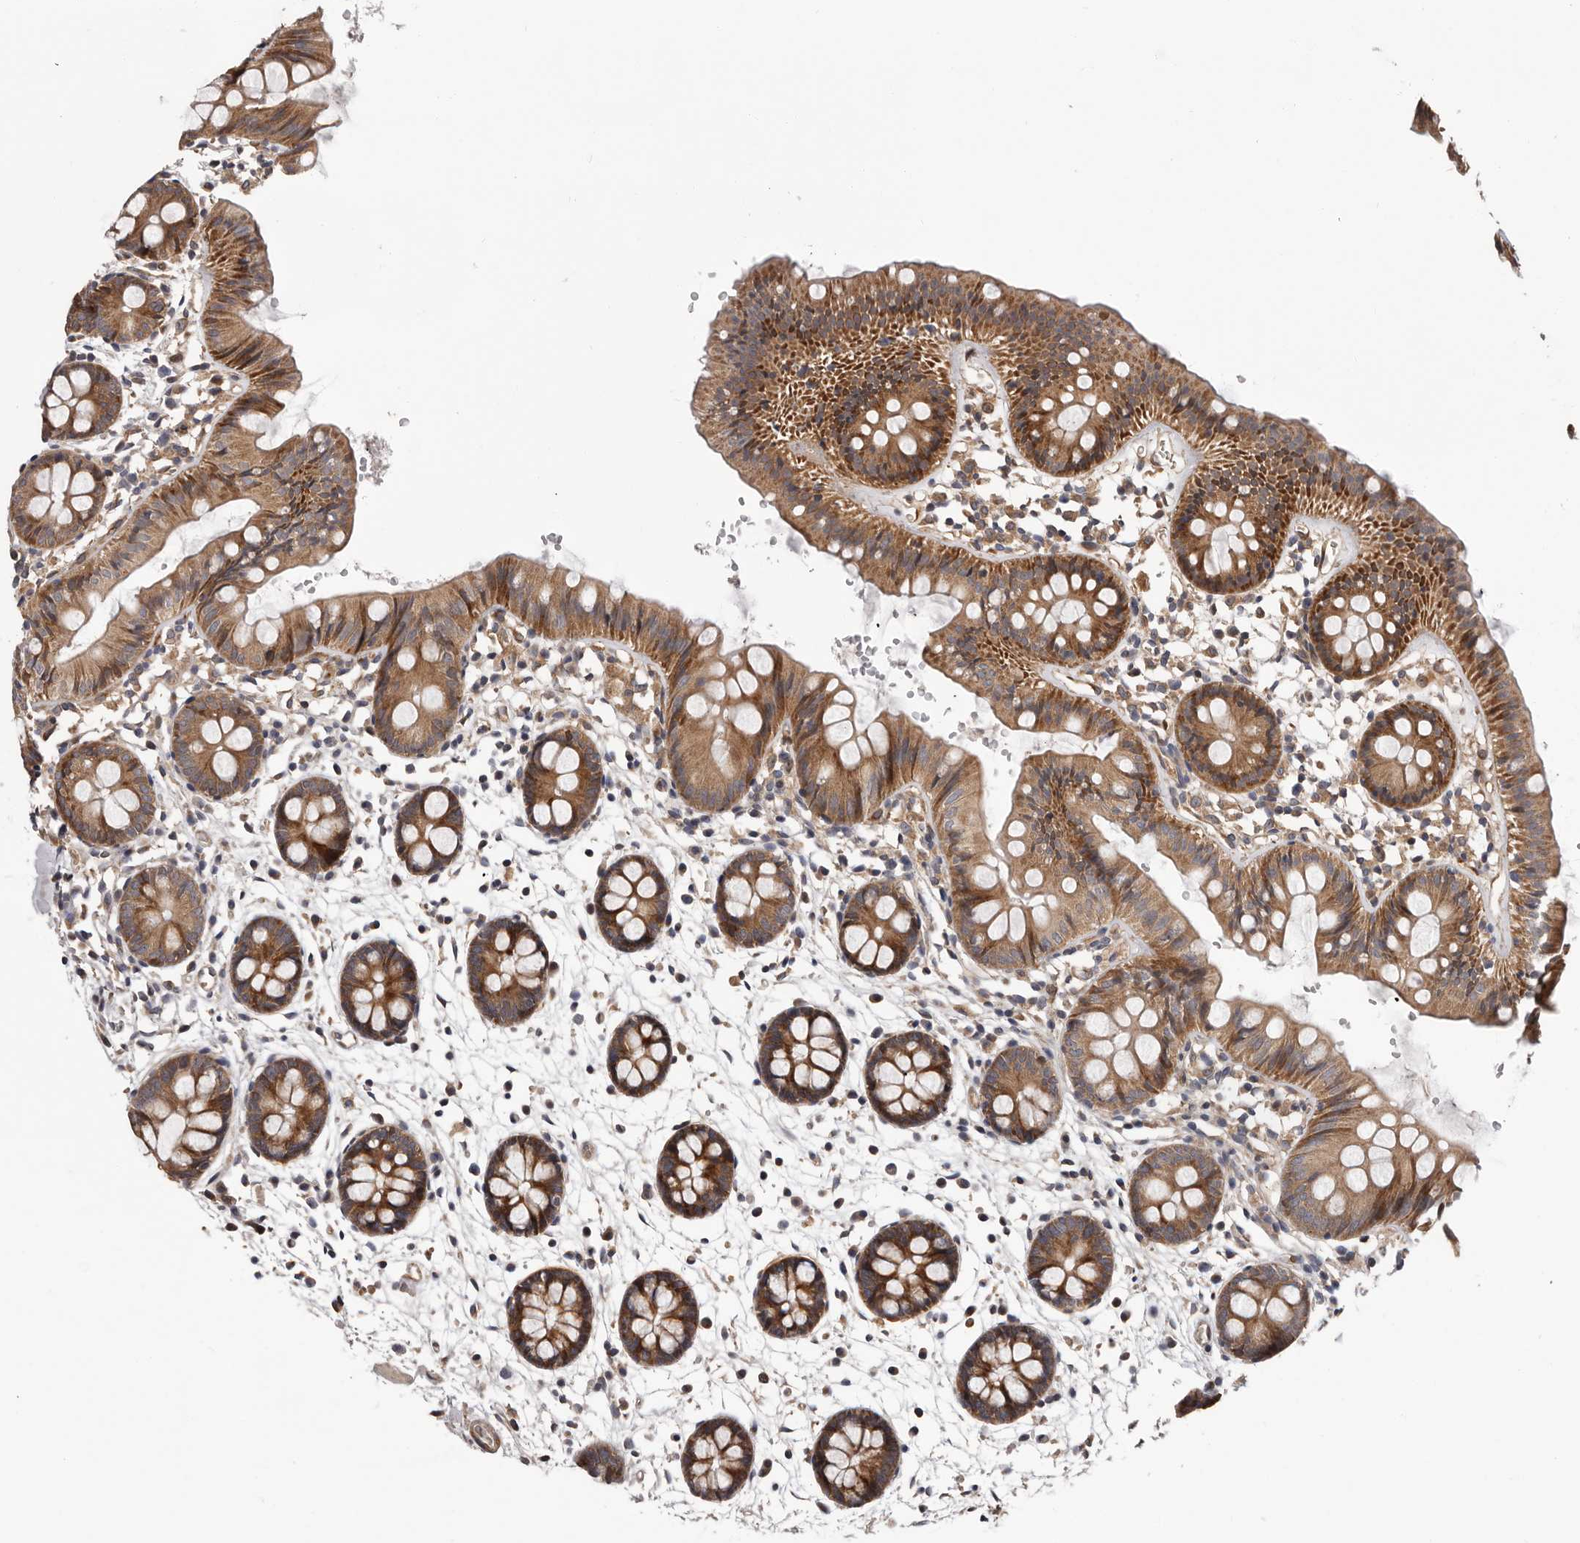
{"staining": {"intensity": "weak", "quantity": ">75%", "location": "cytoplasmic/membranous"}, "tissue": "colon", "cell_type": "Endothelial cells", "image_type": "normal", "snomed": [{"axis": "morphology", "description": "Normal tissue, NOS"}, {"axis": "topography", "description": "Colon"}], "caption": "IHC image of benign colon stained for a protein (brown), which shows low levels of weak cytoplasmic/membranous staining in about >75% of endothelial cells.", "gene": "VPS37A", "patient": {"sex": "male", "age": 56}}